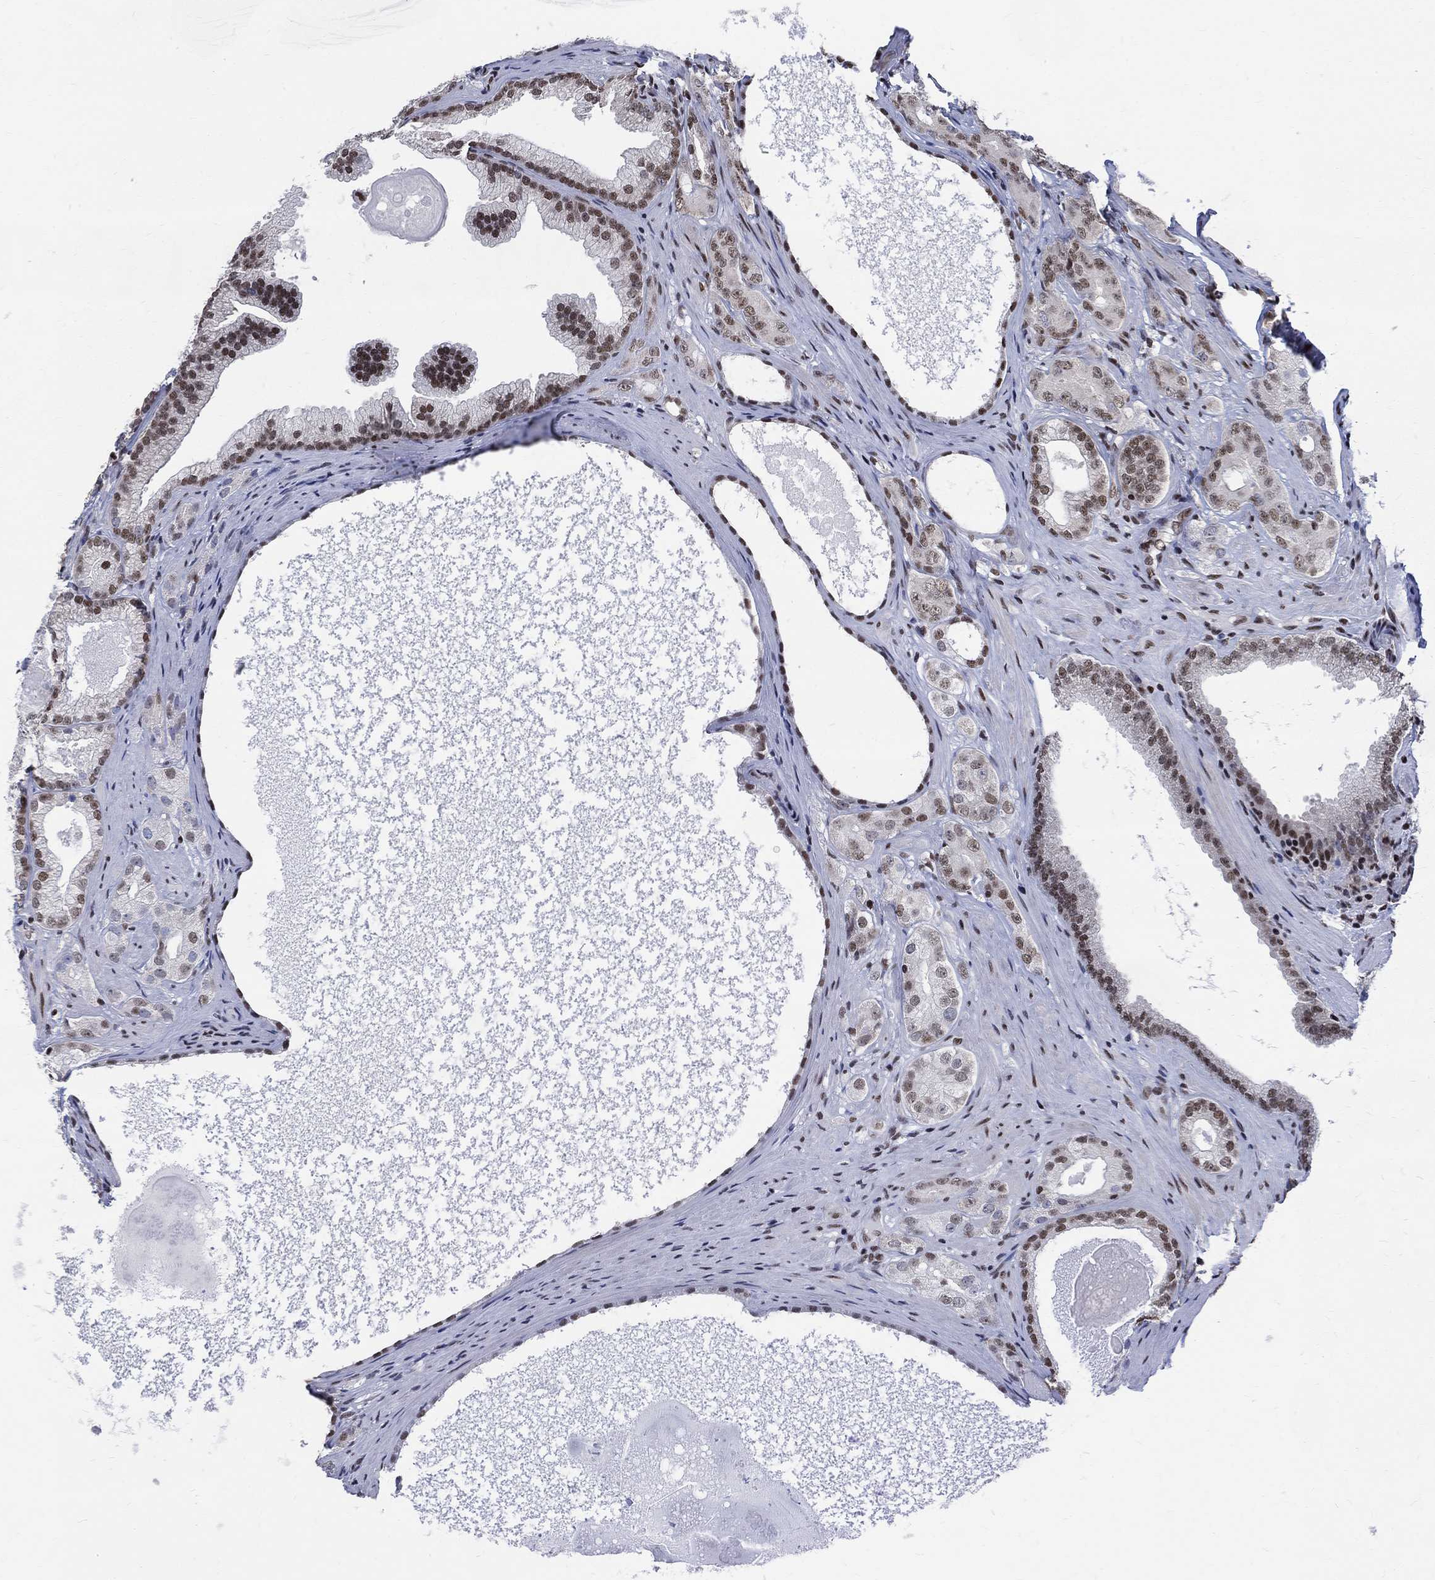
{"staining": {"intensity": "strong", "quantity": "25%-75%", "location": "nuclear"}, "tissue": "prostate cancer", "cell_type": "Tumor cells", "image_type": "cancer", "snomed": [{"axis": "morphology", "description": "Adenocarcinoma, High grade"}, {"axis": "topography", "description": "Prostate and seminal vesicle, NOS"}], "caption": "Immunohistochemistry image of neoplastic tissue: prostate cancer stained using immunohistochemistry displays high levels of strong protein expression localized specifically in the nuclear of tumor cells, appearing as a nuclear brown color.", "gene": "FBXO16", "patient": {"sex": "male", "age": 62}}